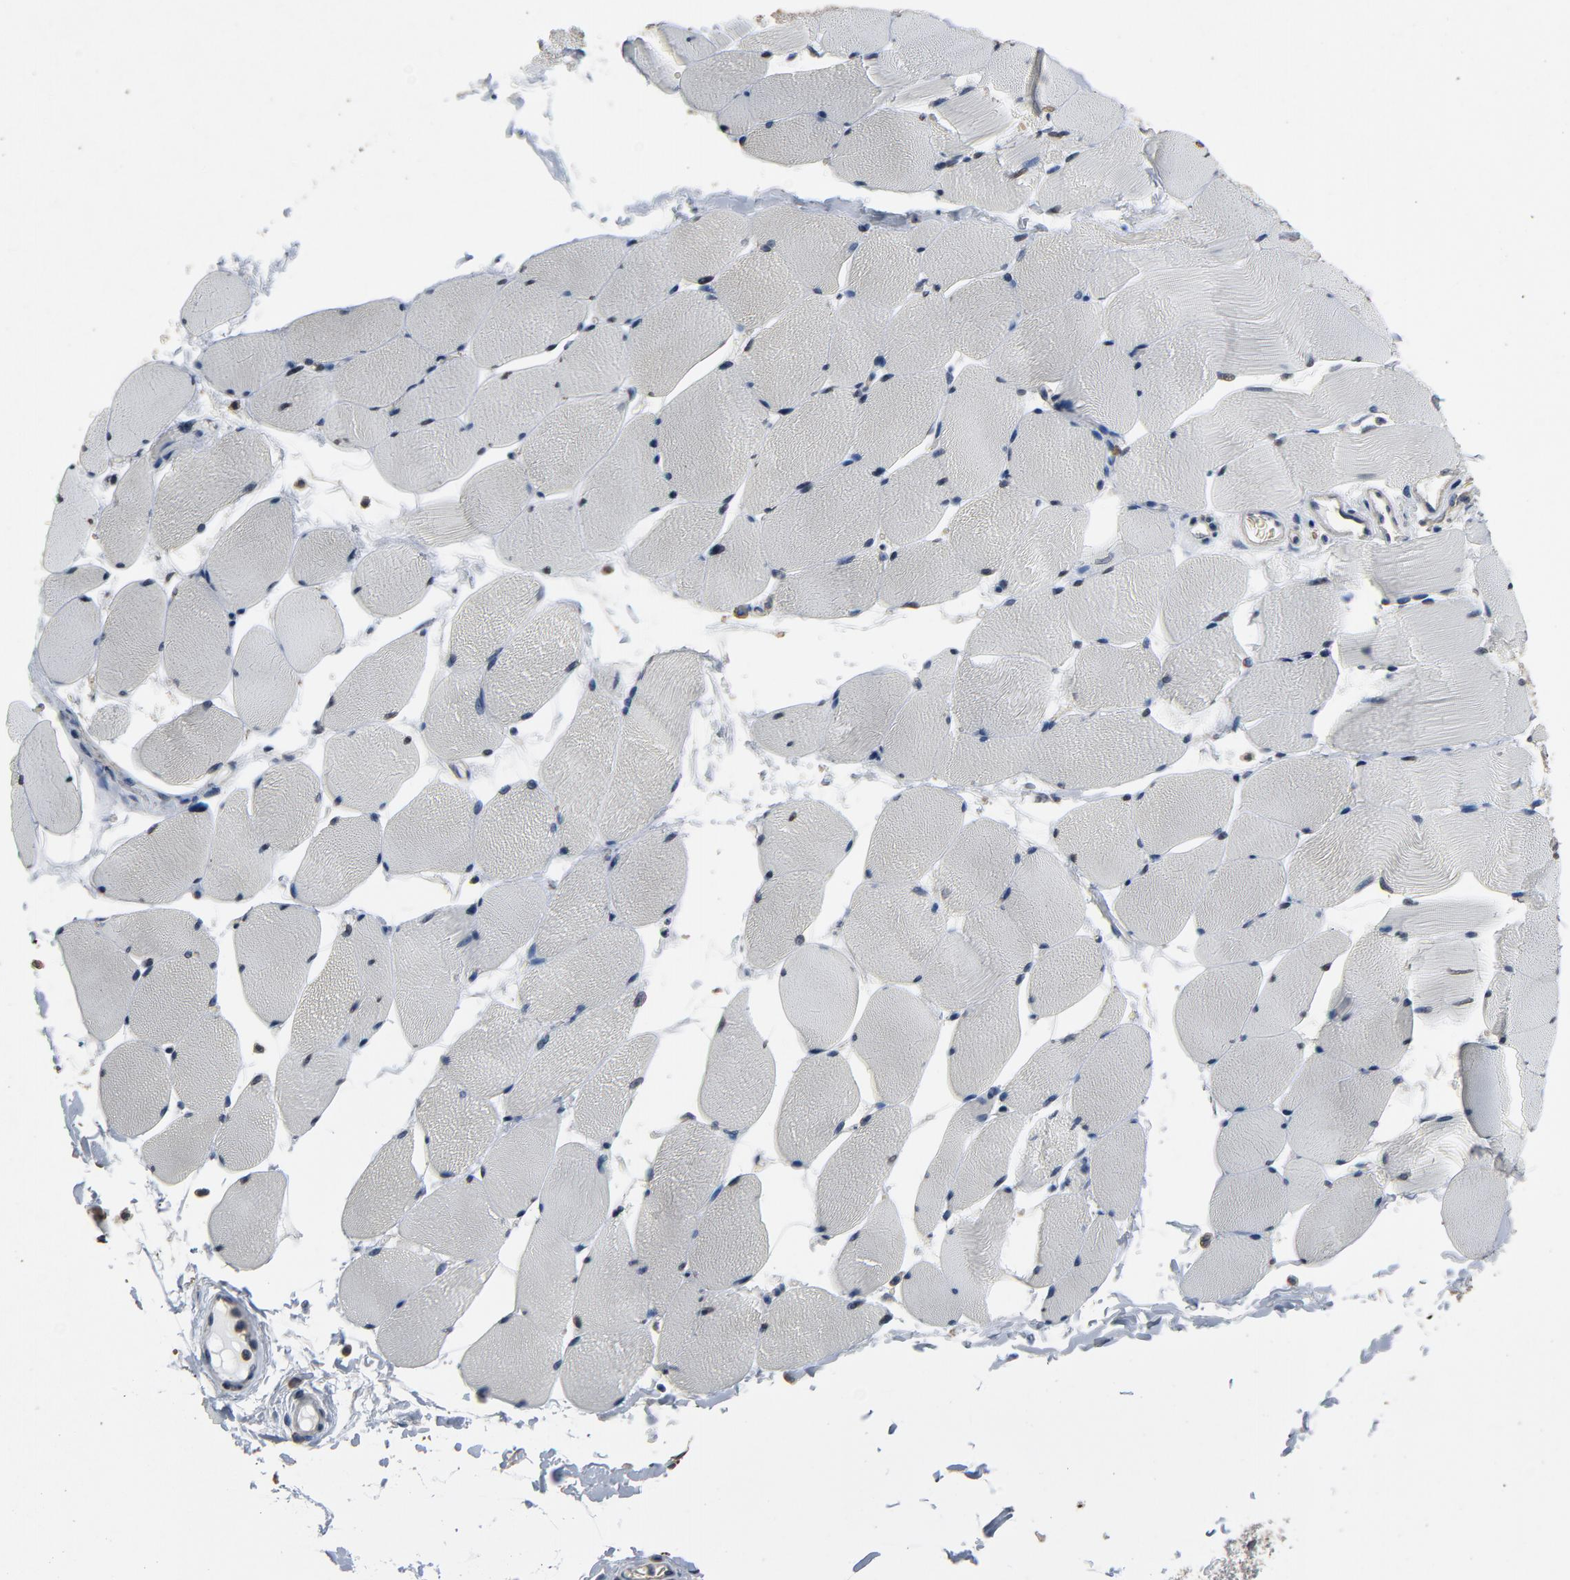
{"staining": {"intensity": "moderate", "quantity": "<25%", "location": "nuclear"}, "tissue": "skeletal muscle", "cell_type": "Myocytes", "image_type": "normal", "snomed": [{"axis": "morphology", "description": "Normal tissue, NOS"}, {"axis": "topography", "description": "Skeletal muscle"}], "caption": "A brown stain labels moderate nuclear positivity of a protein in myocytes of normal skeletal muscle. (IHC, brightfield microscopy, high magnification).", "gene": "SOX6", "patient": {"sex": "male", "age": 62}}